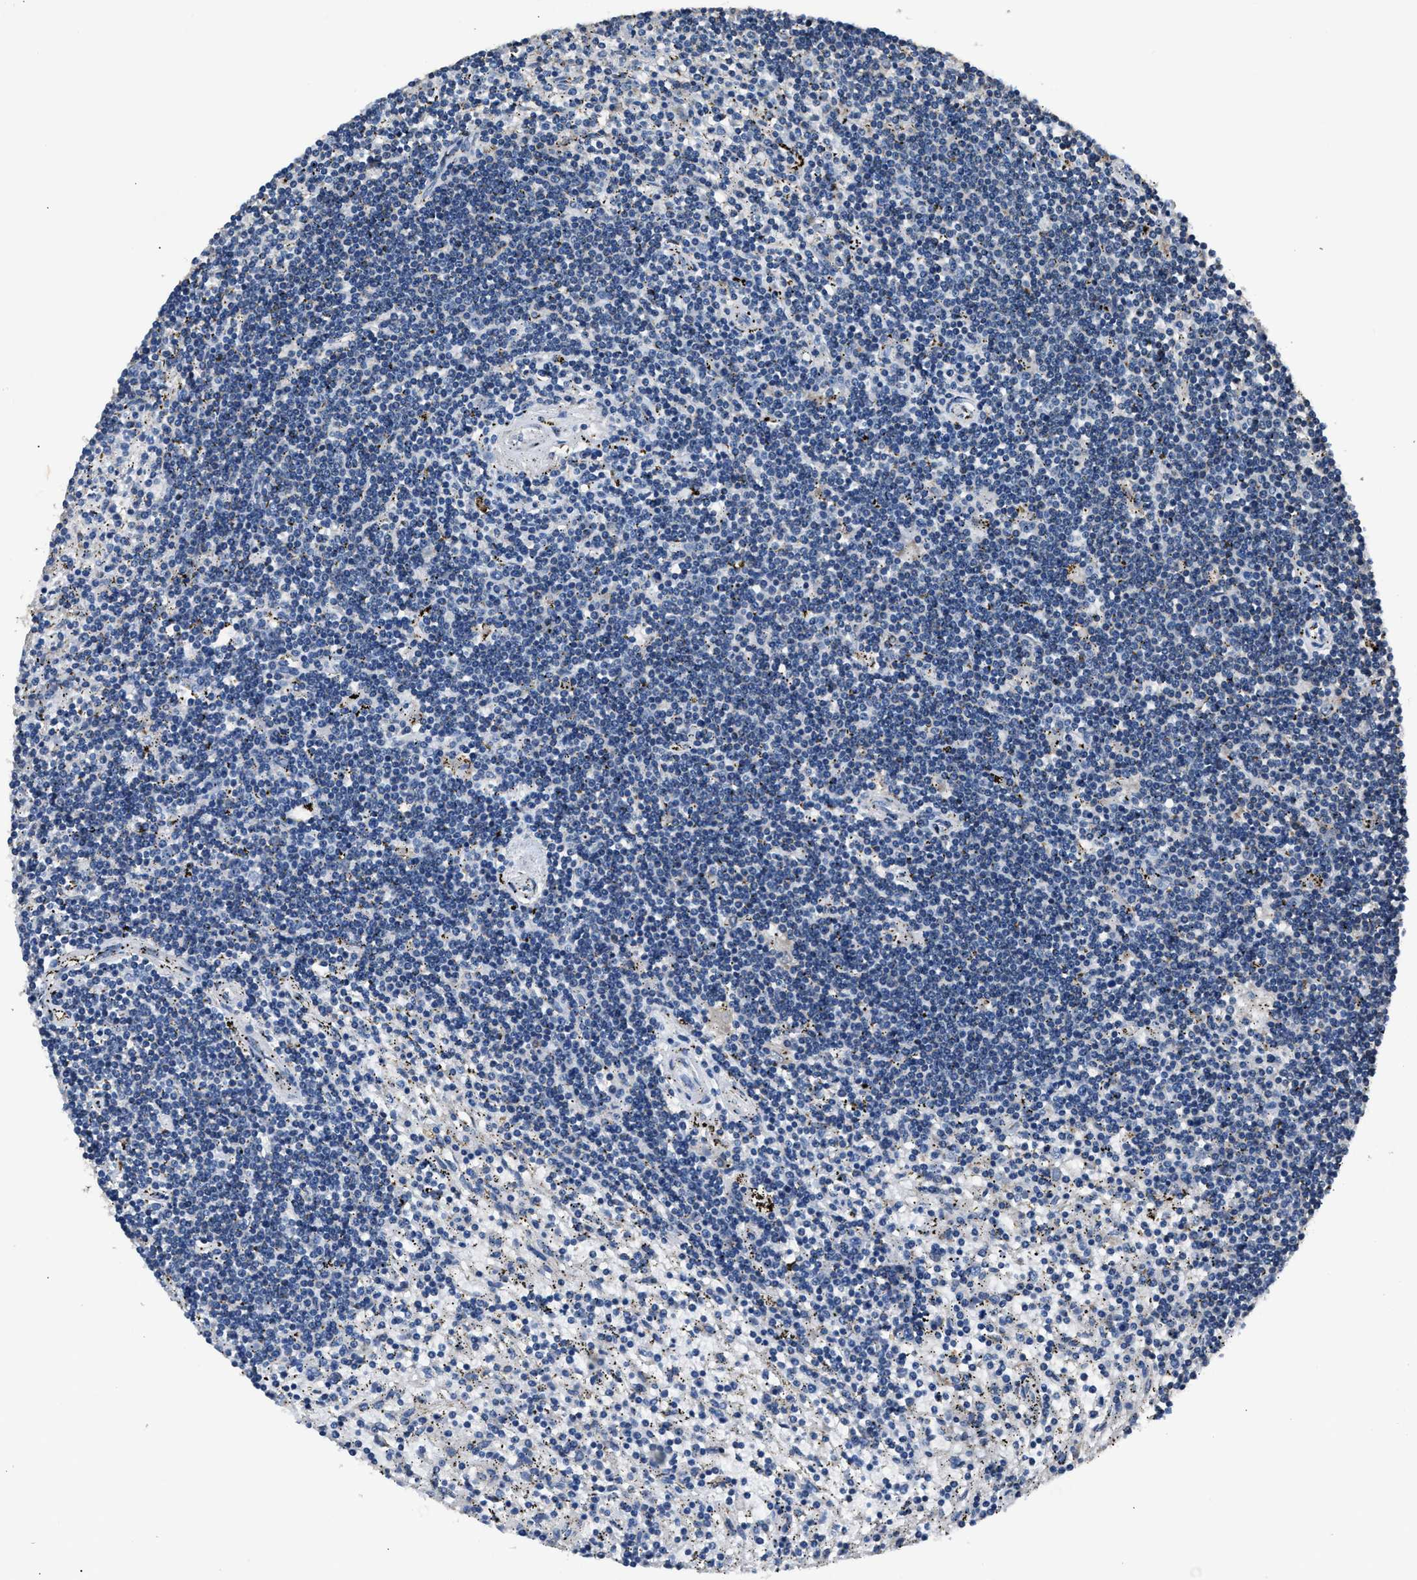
{"staining": {"intensity": "negative", "quantity": "none", "location": "none"}, "tissue": "lymphoma", "cell_type": "Tumor cells", "image_type": "cancer", "snomed": [{"axis": "morphology", "description": "Malignant lymphoma, non-Hodgkin's type, Low grade"}, {"axis": "topography", "description": "Spleen"}], "caption": "DAB (3,3'-diaminobenzidine) immunohistochemical staining of human low-grade malignant lymphoma, non-Hodgkin's type demonstrates no significant staining in tumor cells.", "gene": "DNAJC24", "patient": {"sex": "male", "age": 76}}